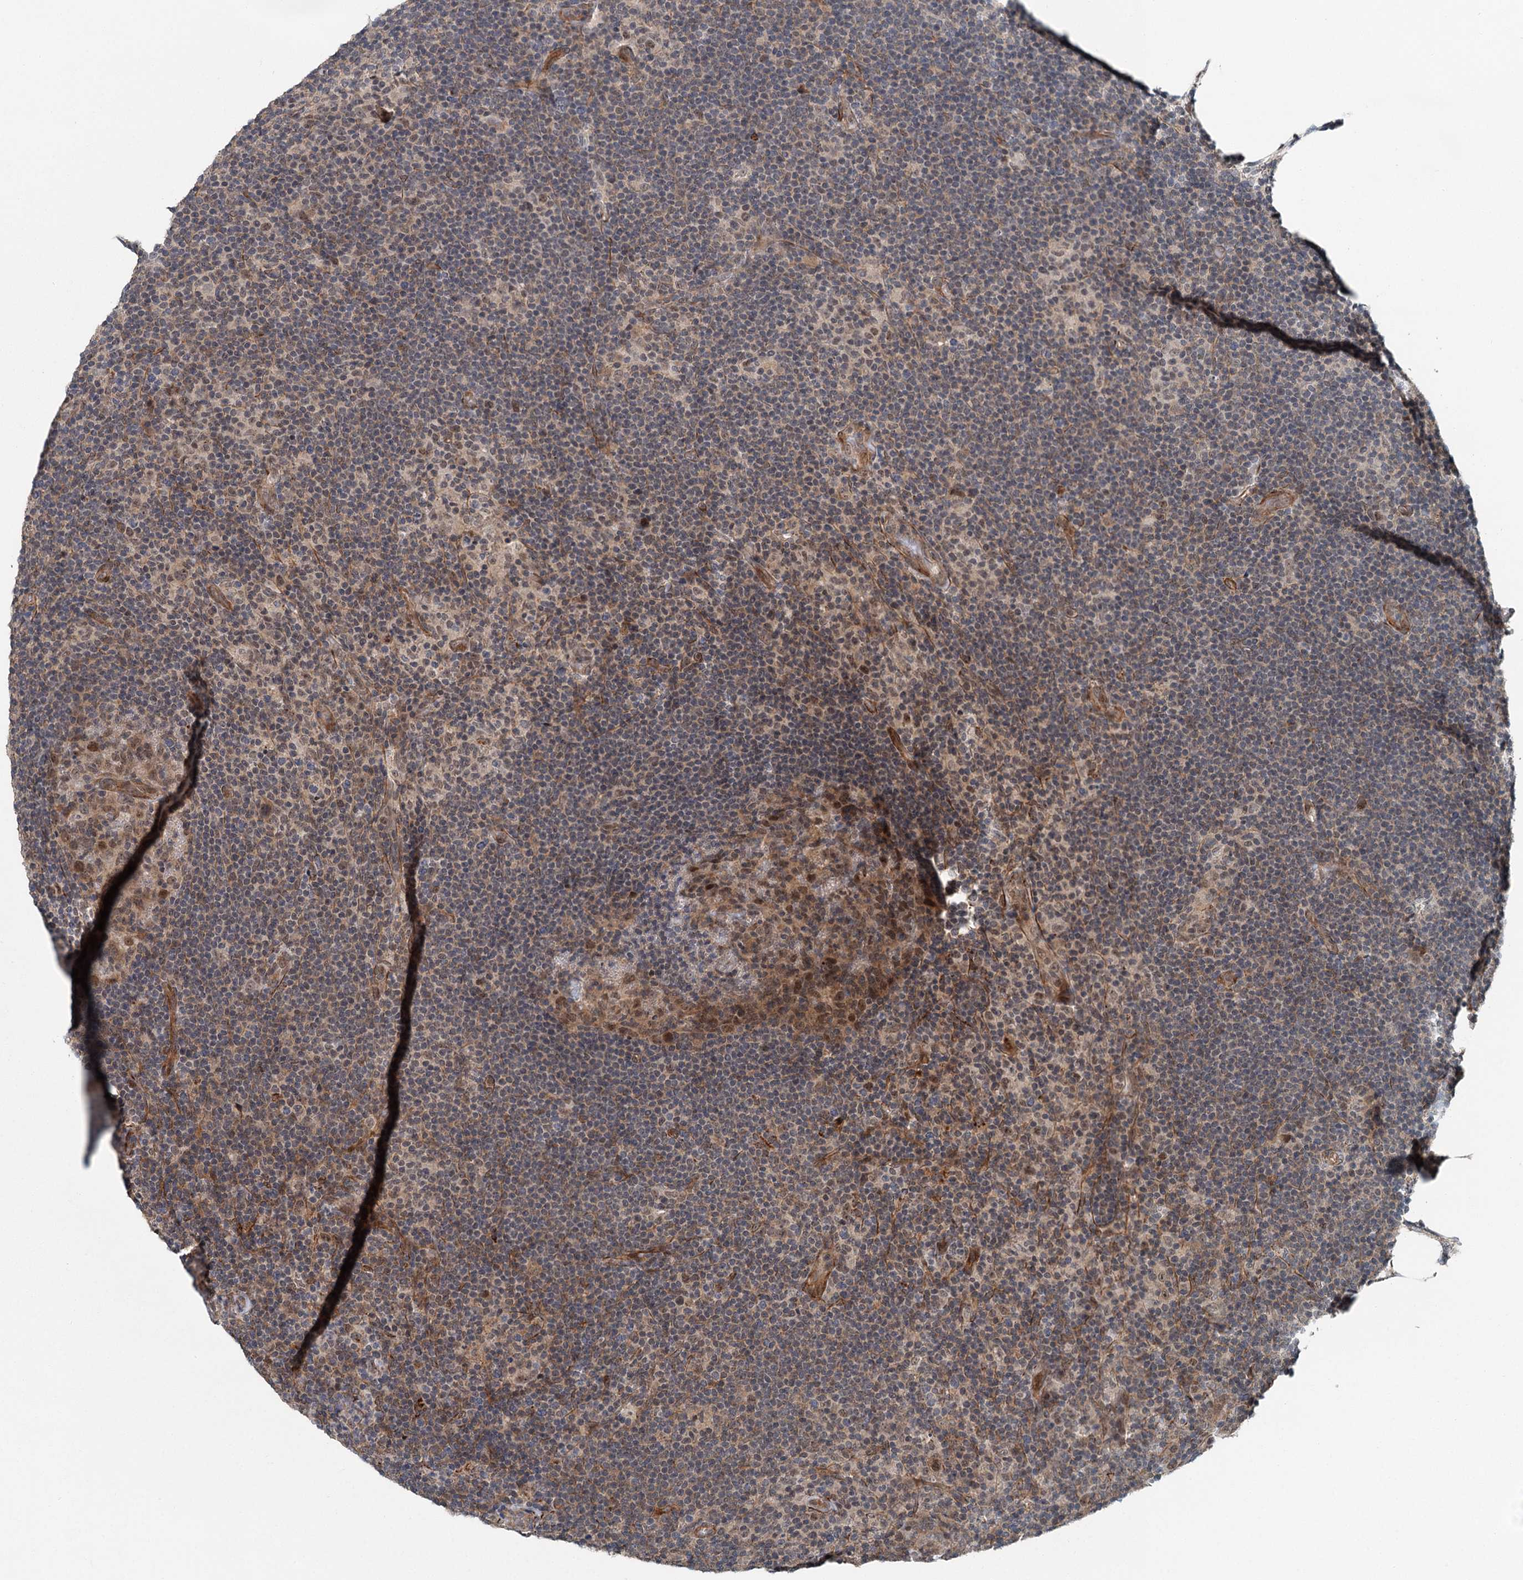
{"staining": {"intensity": "moderate", "quantity": ">75%", "location": "nuclear"}, "tissue": "lymphoma", "cell_type": "Tumor cells", "image_type": "cancer", "snomed": [{"axis": "morphology", "description": "Hodgkin's disease, NOS"}, {"axis": "topography", "description": "Lymph node"}], "caption": "Immunohistochemical staining of human lymphoma demonstrates medium levels of moderate nuclear positivity in approximately >75% of tumor cells.", "gene": "TAS2R42", "patient": {"sex": "female", "age": 57}}